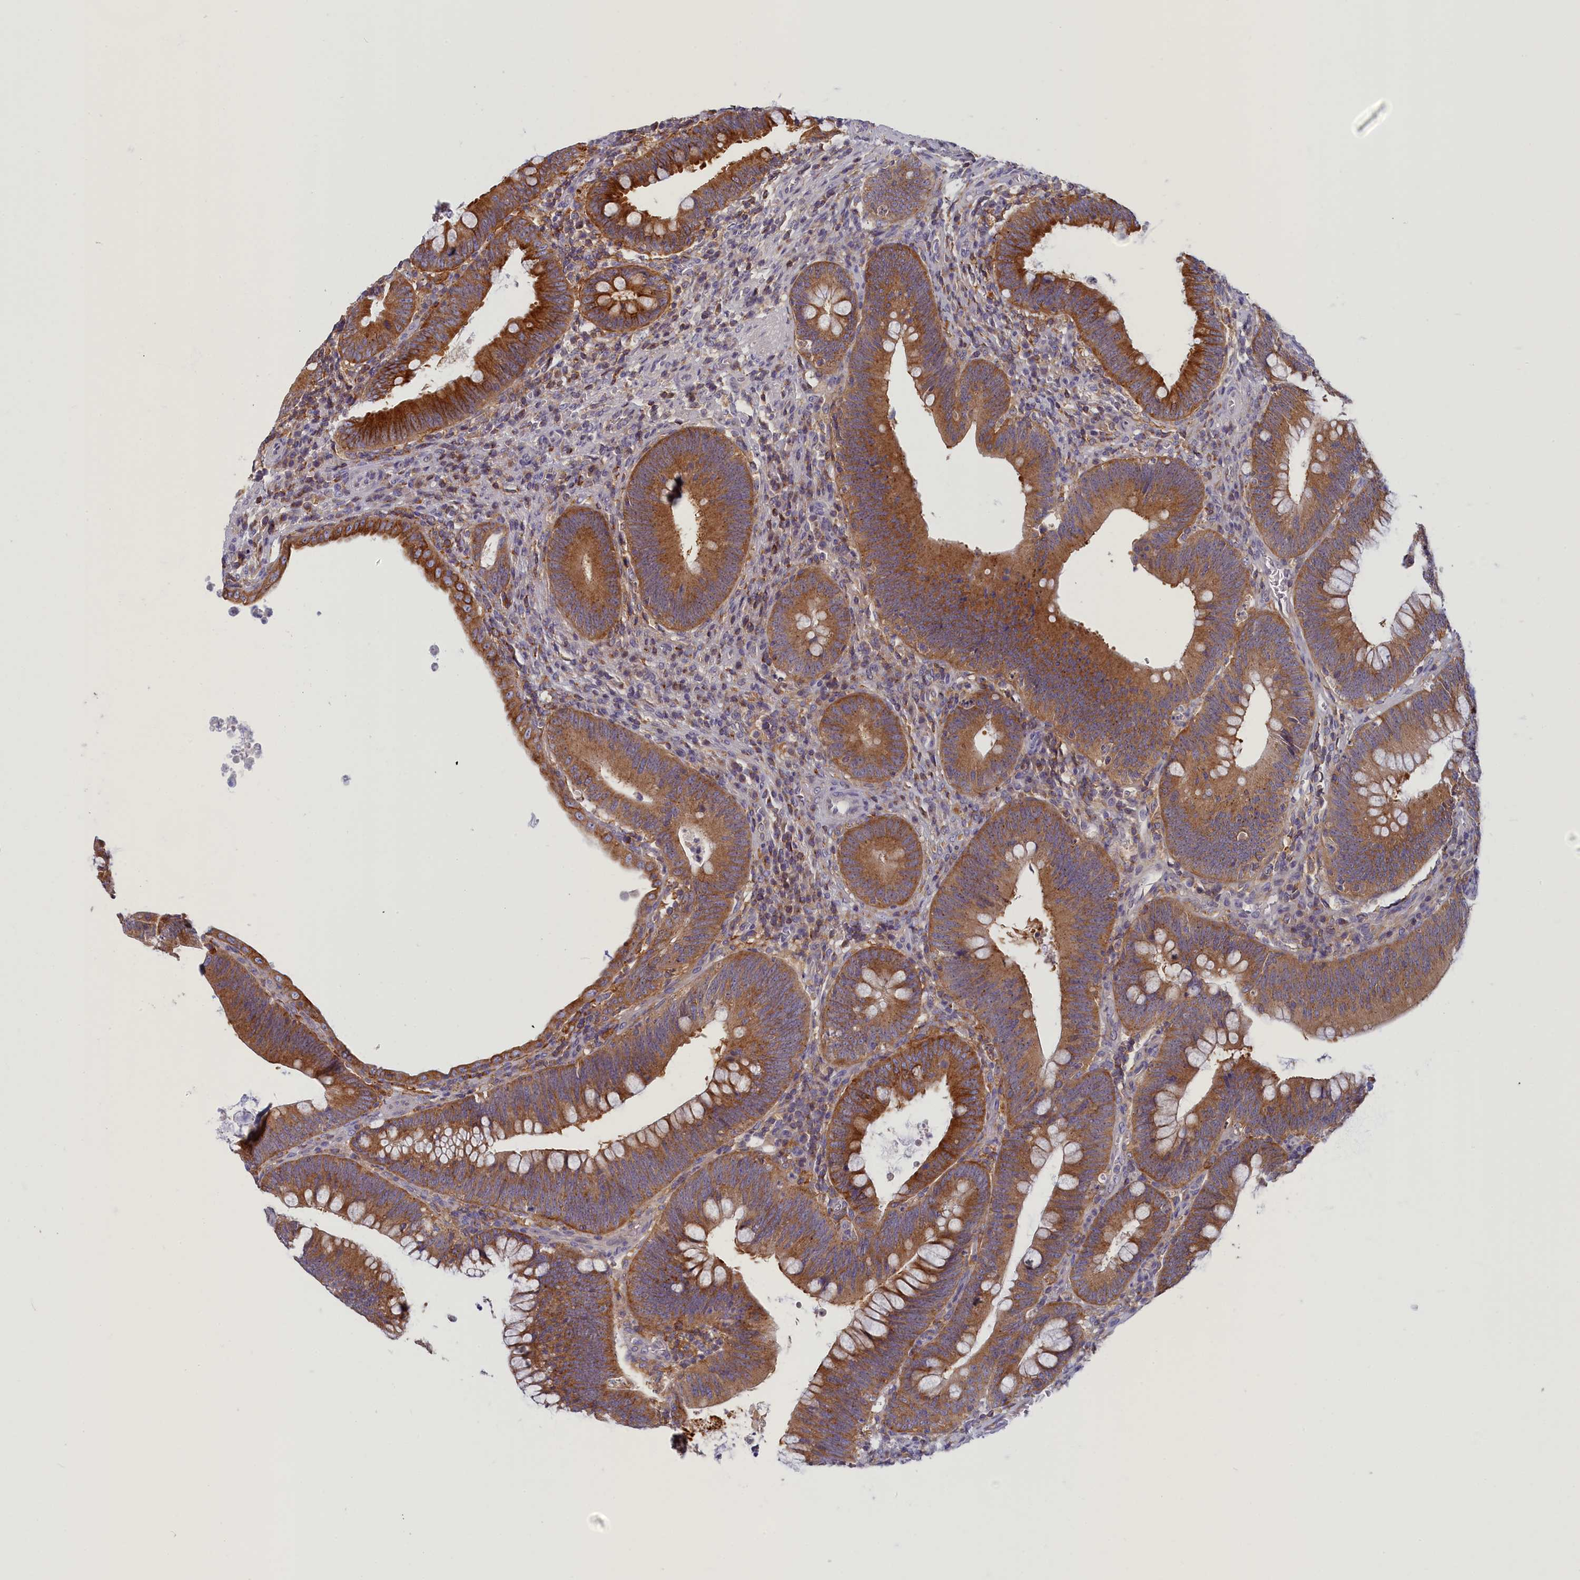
{"staining": {"intensity": "strong", "quantity": ">75%", "location": "cytoplasmic/membranous"}, "tissue": "colorectal cancer", "cell_type": "Tumor cells", "image_type": "cancer", "snomed": [{"axis": "morphology", "description": "Normal tissue, NOS"}, {"axis": "topography", "description": "Colon"}], "caption": "Immunohistochemistry micrograph of human colorectal cancer stained for a protein (brown), which displays high levels of strong cytoplasmic/membranous staining in about >75% of tumor cells.", "gene": "NOL10", "patient": {"sex": "female", "age": 82}}